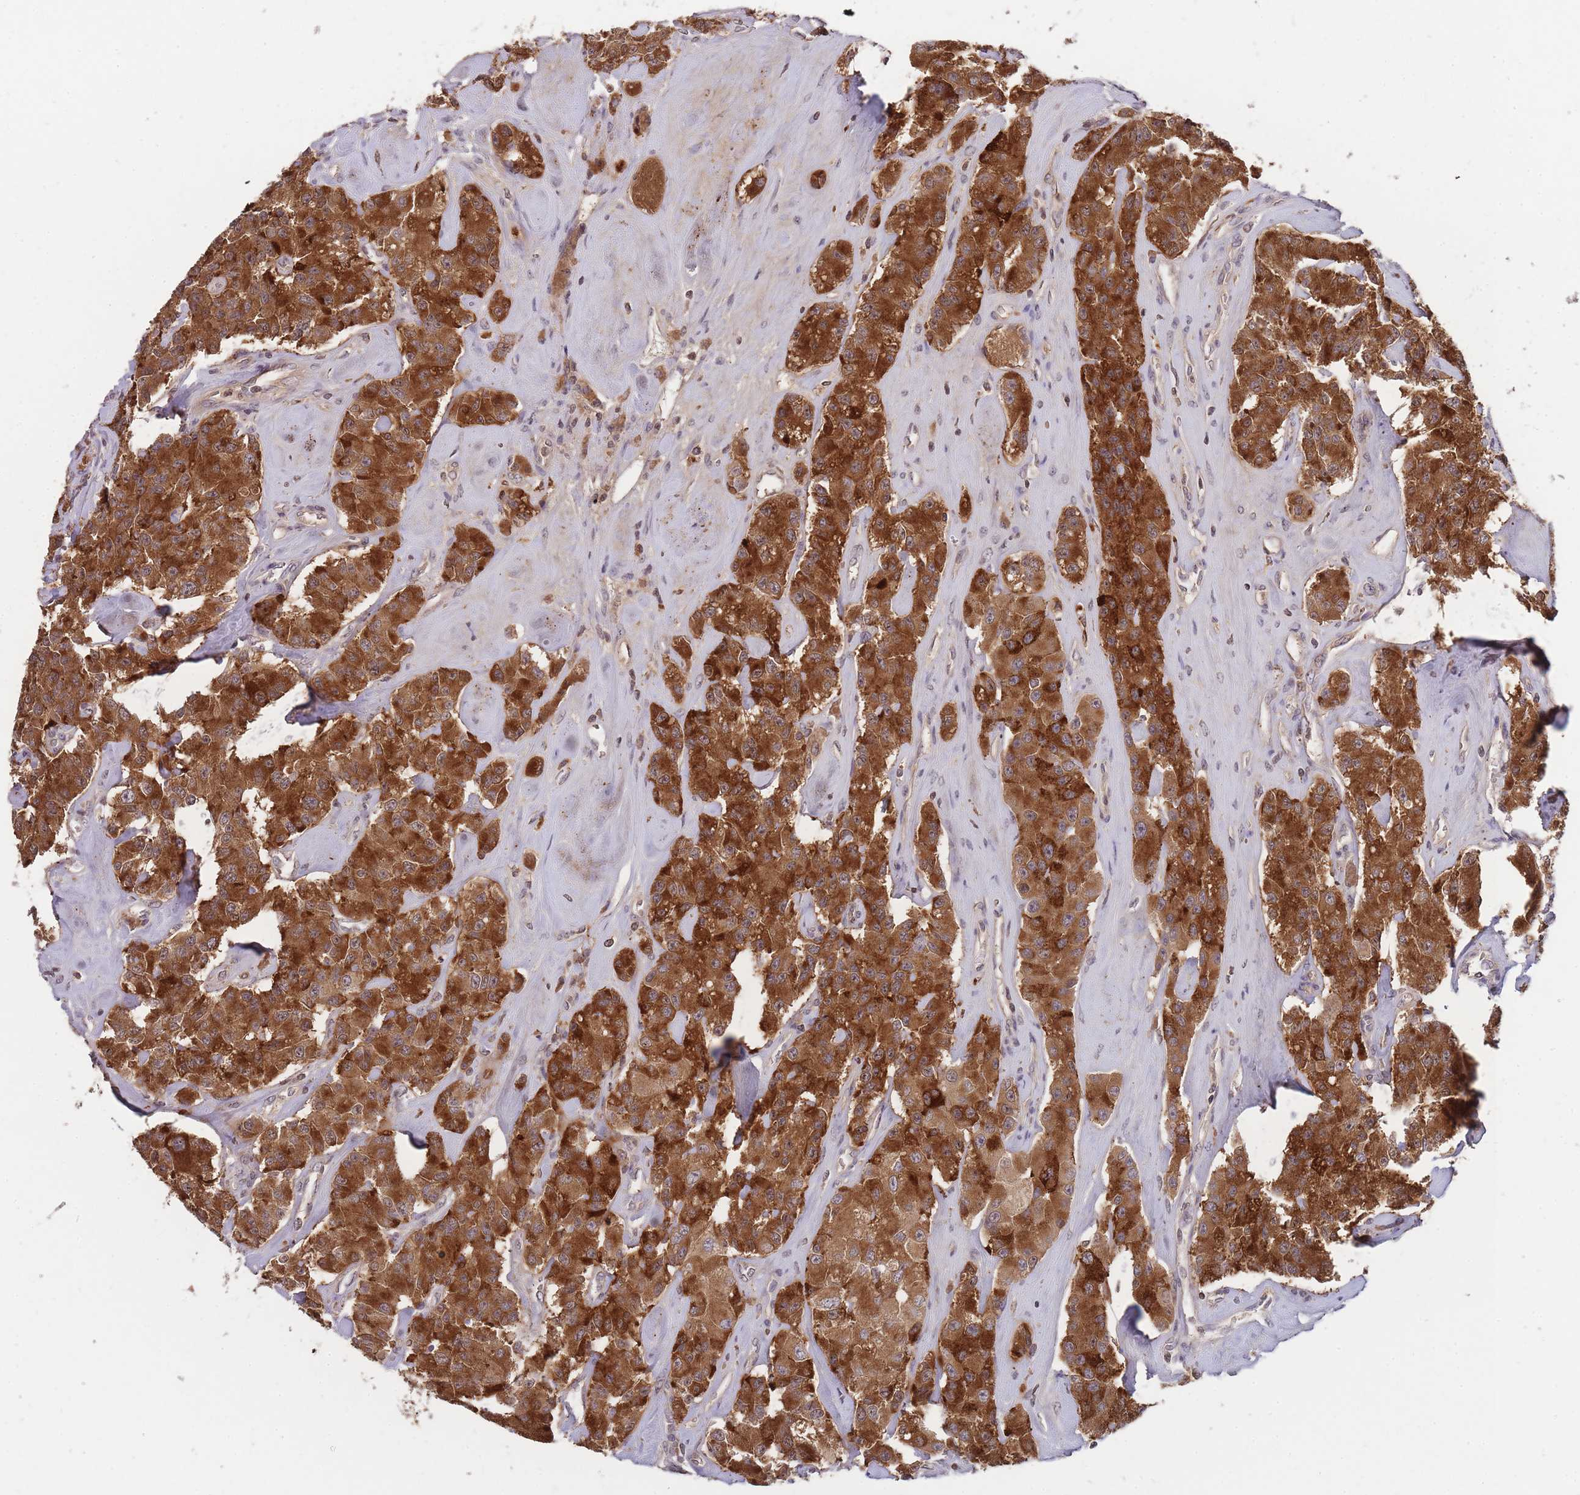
{"staining": {"intensity": "strong", "quantity": ">75%", "location": "cytoplasmic/membranous"}, "tissue": "carcinoid", "cell_type": "Tumor cells", "image_type": "cancer", "snomed": [{"axis": "morphology", "description": "Carcinoid, malignant, NOS"}, {"axis": "topography", "description": "Pancreas"}], "caption": "Immunohistochemistry (DAB (3,3'-diaminobenzidine)) staining of human carcinoid shows strong cytoplasmic/membranous protein expression in about >75% of tumor cells.", "gene": "RALGDS", "patient": {"sex": "male", "age": 41}}